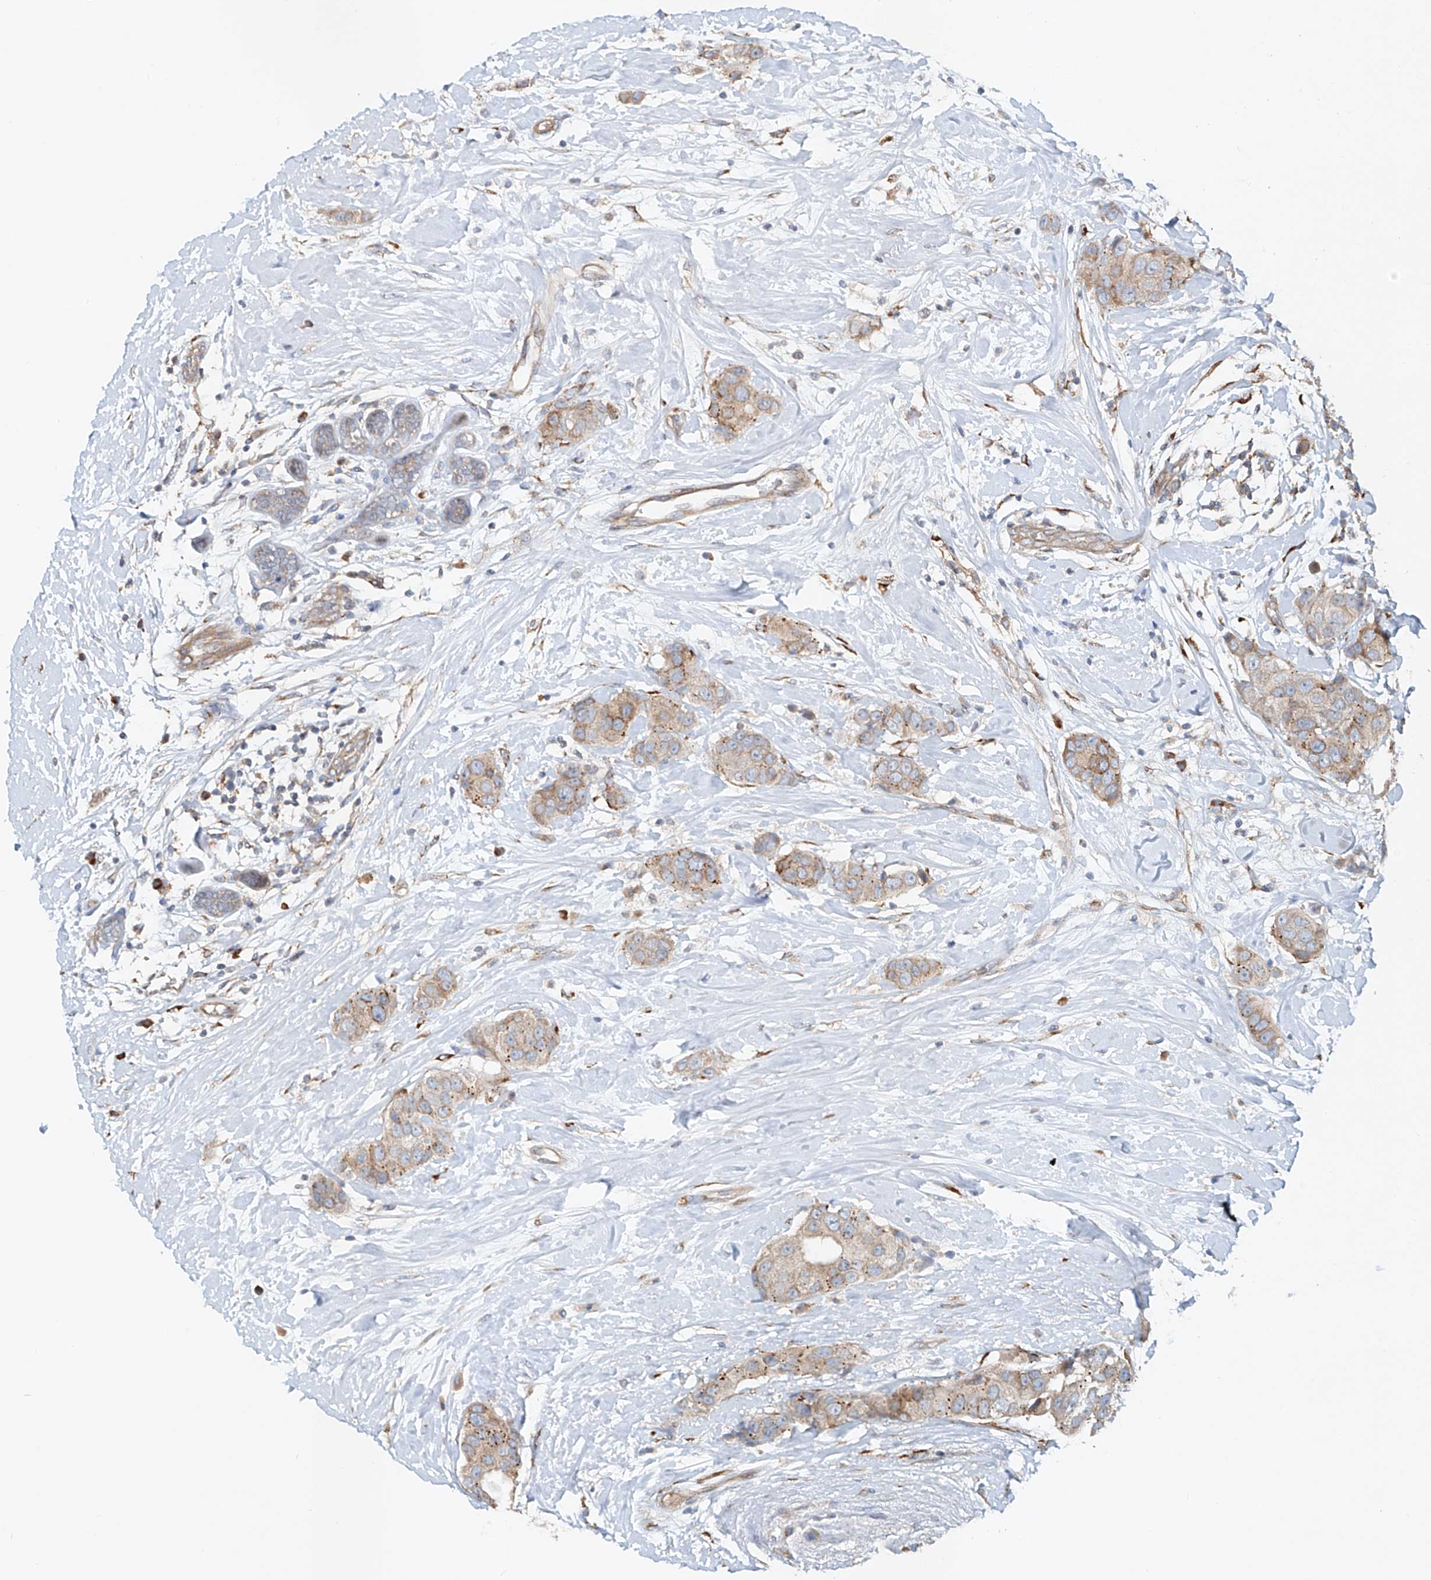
{"staining": {"intensity": "weak", "quantity": ">75%", "location": "cytoplasmic/membranous"}, "tissue": "breast cancer", "cell_type": "Tumor cells", "image_type": "cancer", "snomed": [{"axis": "morphology", "description": "Normal tissue, NOS"}, {"axis": "morphology", "description": "Duct carcinoma"}, {"axis": "topography", "description": "Breast"}], "caption": "Brown immunohistochemical staining in human intraductal carcinoma (breast) exhibits weak cytoplasmic/membranous staining in approximately >75% of tumor cells.", "gene": "SNAP29", "patient": {"sex": "female", "age": 39}}